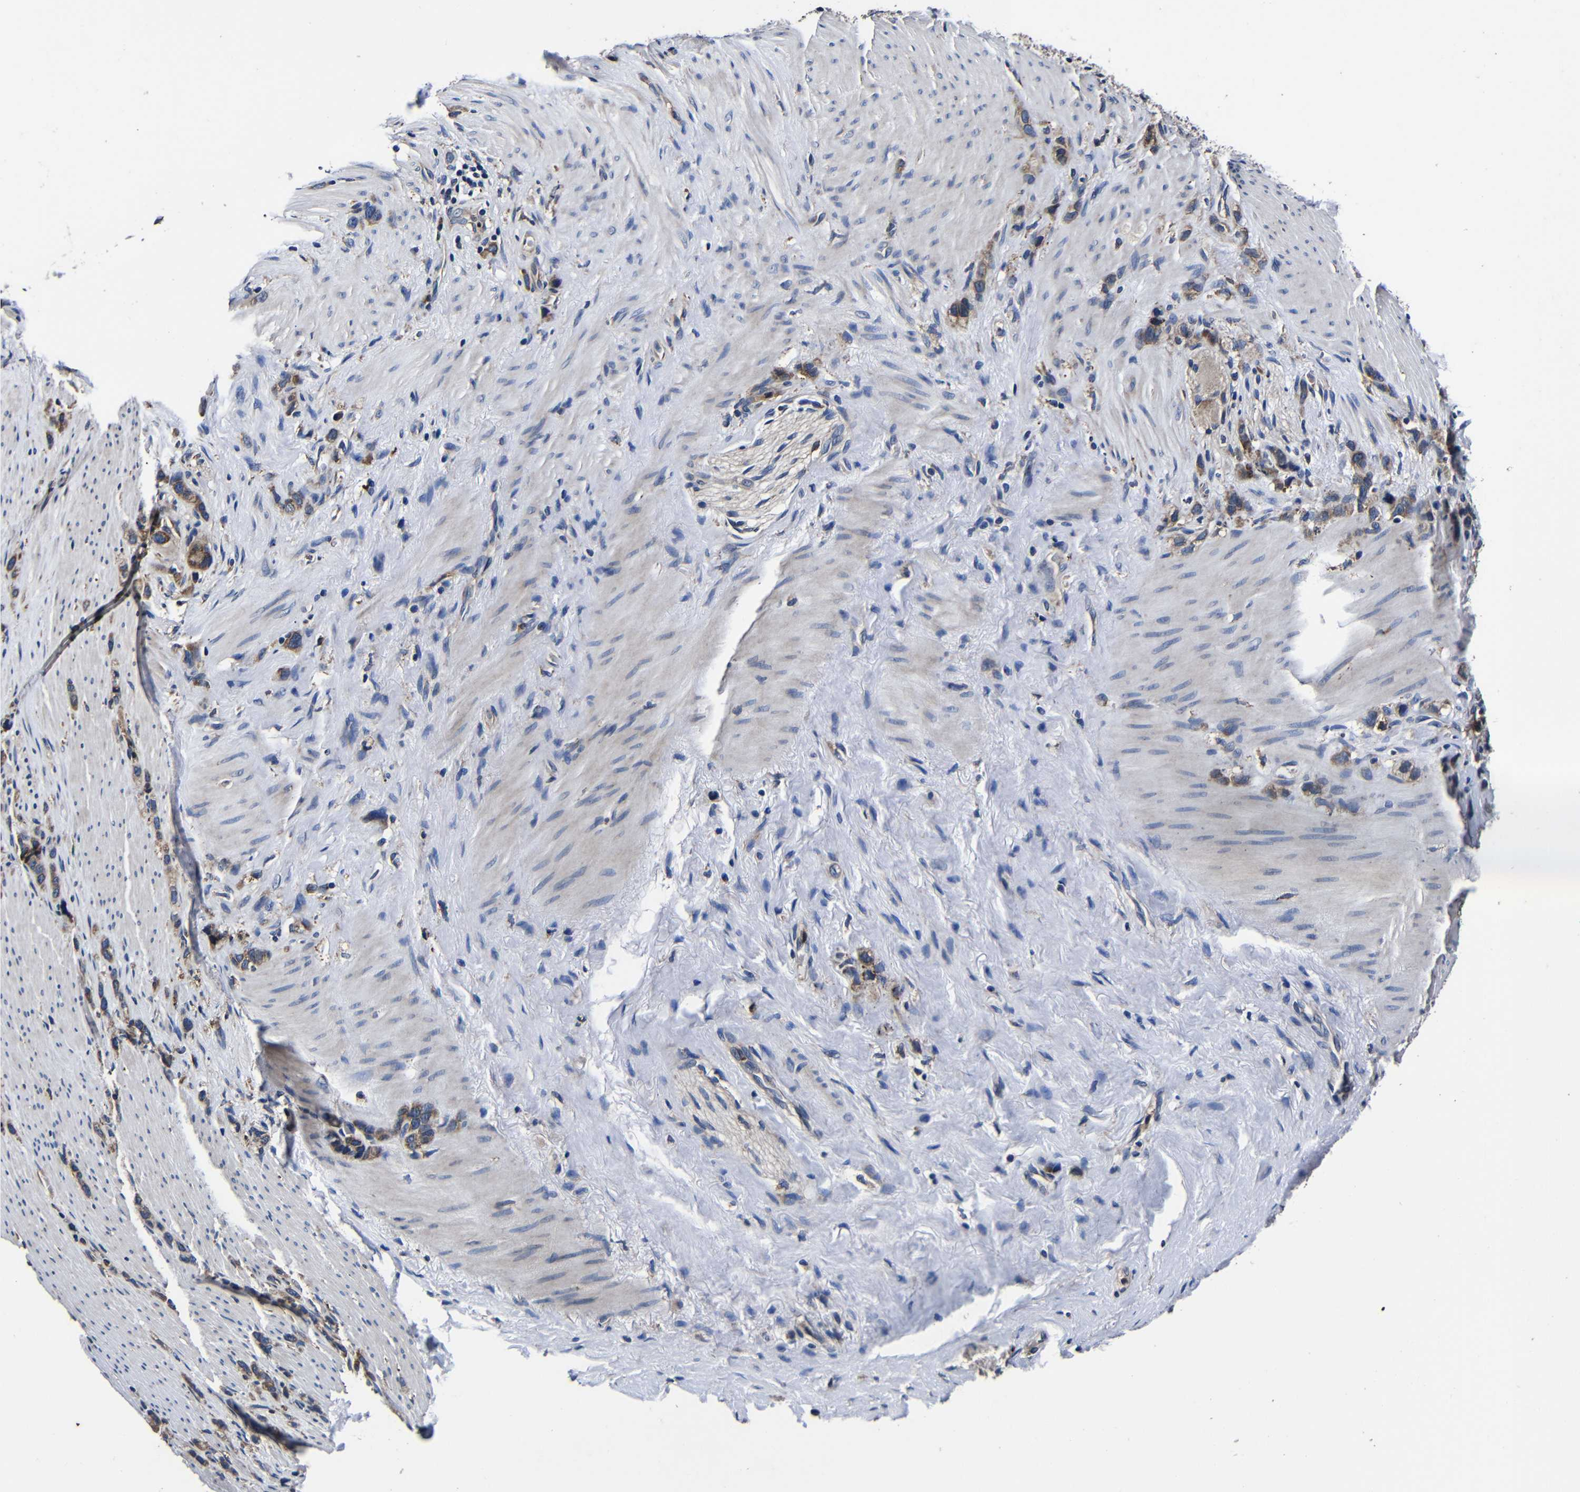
{"staining": {"intensity": "moderate", "quantity": ">75%", "location": "cytoplasmic/membranous"}, "tissue": "stomach cancer", "cell_type": "Tumor cells", "image_type": "cancer", "snomed": [{"axis": "morphology", "description": "Normal tissue, NOS"}, {"axis": "morphology", "description": "Adenocarcinoma, NOS"}, {"axis": "morphology", "description": "Adenocarcinoma, High grade"}, {"axis": "topography", "description": "Stomach, upper"}, {"axis": "topography", "description": "Stomach"}], "caption": "Immunohistochemical staining of human stomach adenocarcinoma (high-grade) demonstrates moderate cytoplasmic/membranous protein expression in approximately >75% of tumor cells. The protein of interest is shown in brown color, while the nuclei are stained blue.", "gene": "SCN9A", "patient": {"sex": "female", "age": 65}}